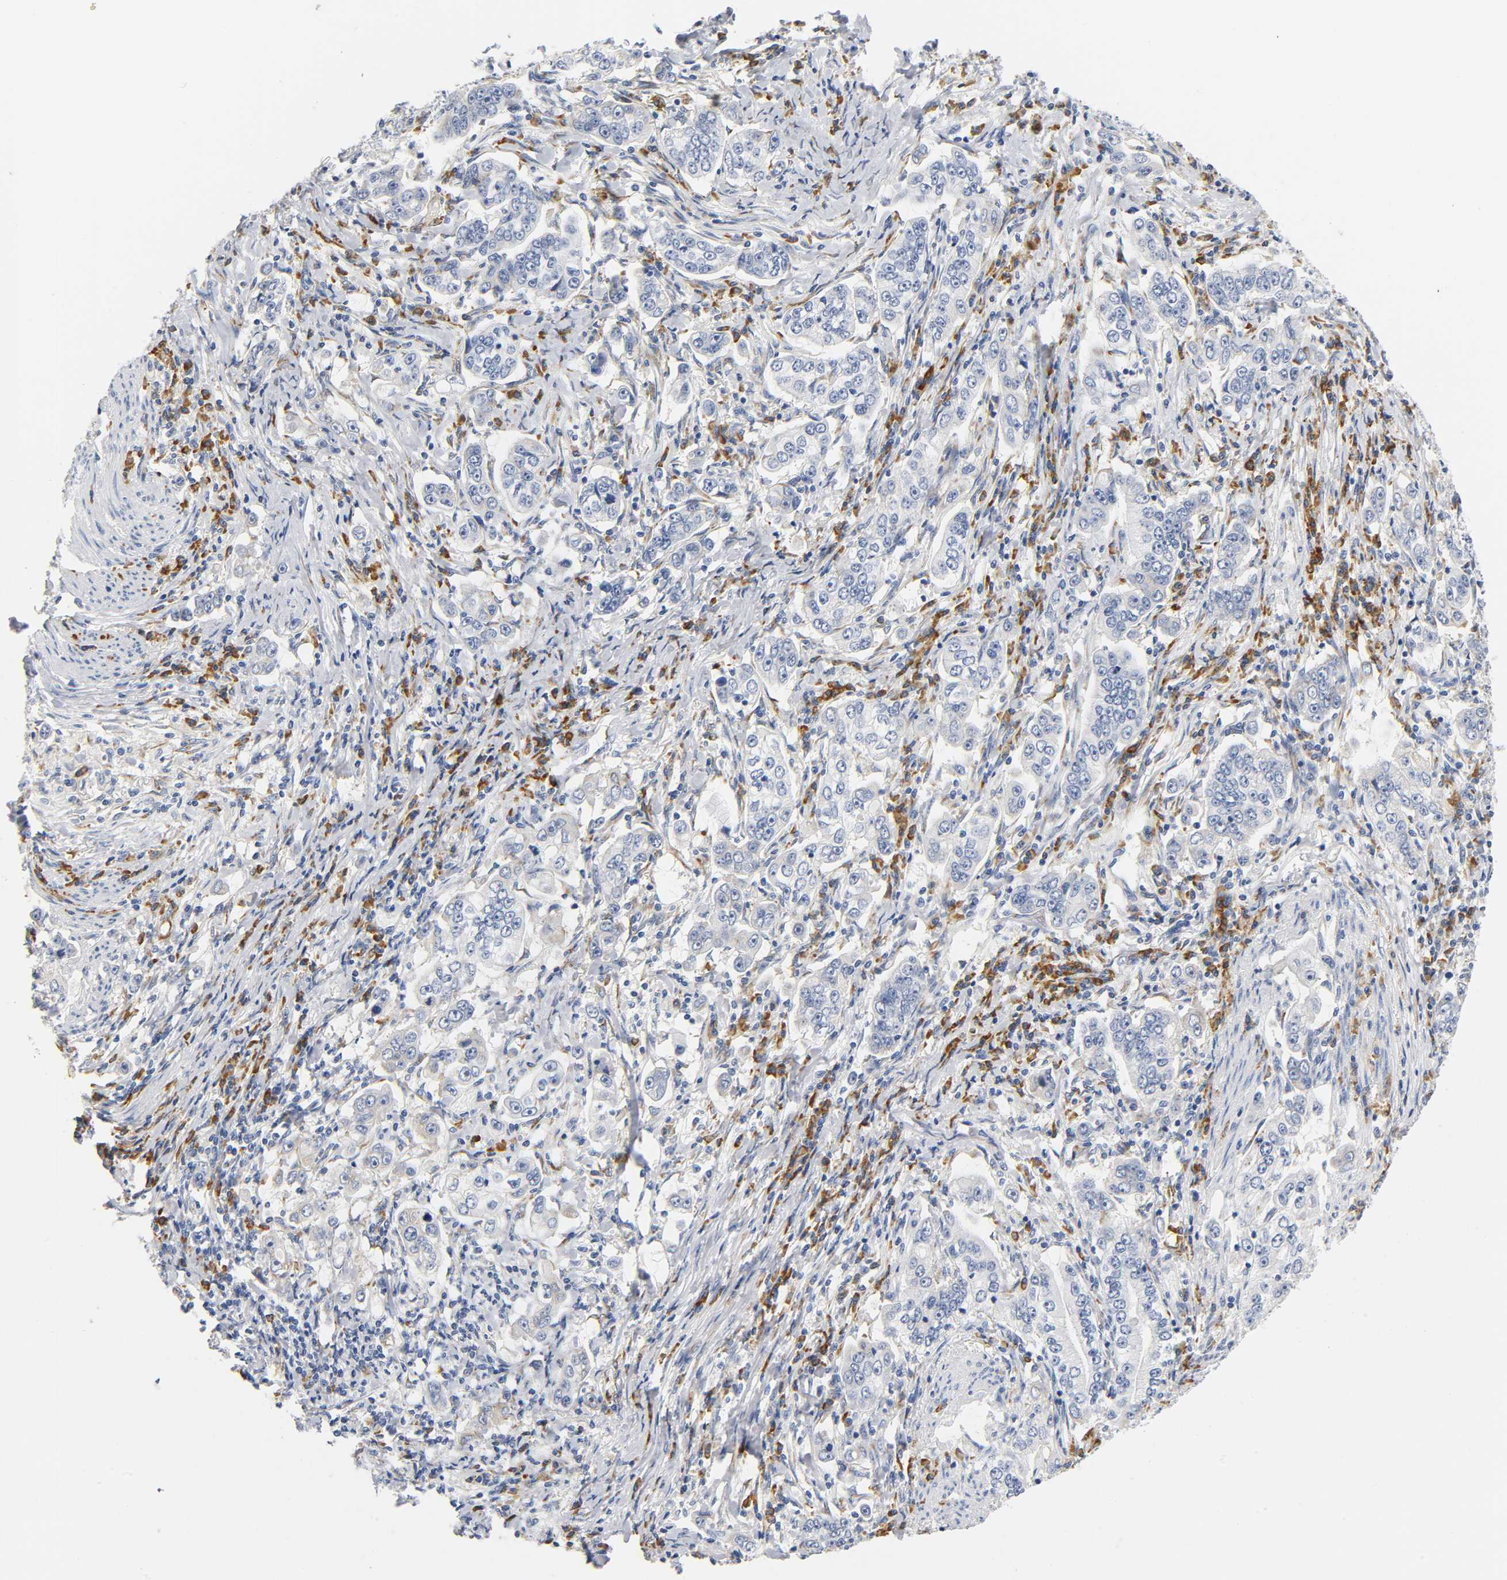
{"staining": {"intensity": "weak", "quantity": "25%-75%", "location": "cytoplasmic/membranous"}, "tissue": "stomach cancer", "cell_type": "Tumor cells", "image_type": "cancer", "snomed": [{"axis": "morphology", "description": "Adenocarcinoma, NOS"}, {"axis": "topography", "description": "Stomach, lower"}], "caption": "Immunohistochemical staining of stomach cancer (adenocarcinoma) reveals low levels of weak cytoplasmic/membranous expression in approximately 25%-75% of tumor cells.", "gene": "REL", "patient": {"sex": "female", "age": 72}}